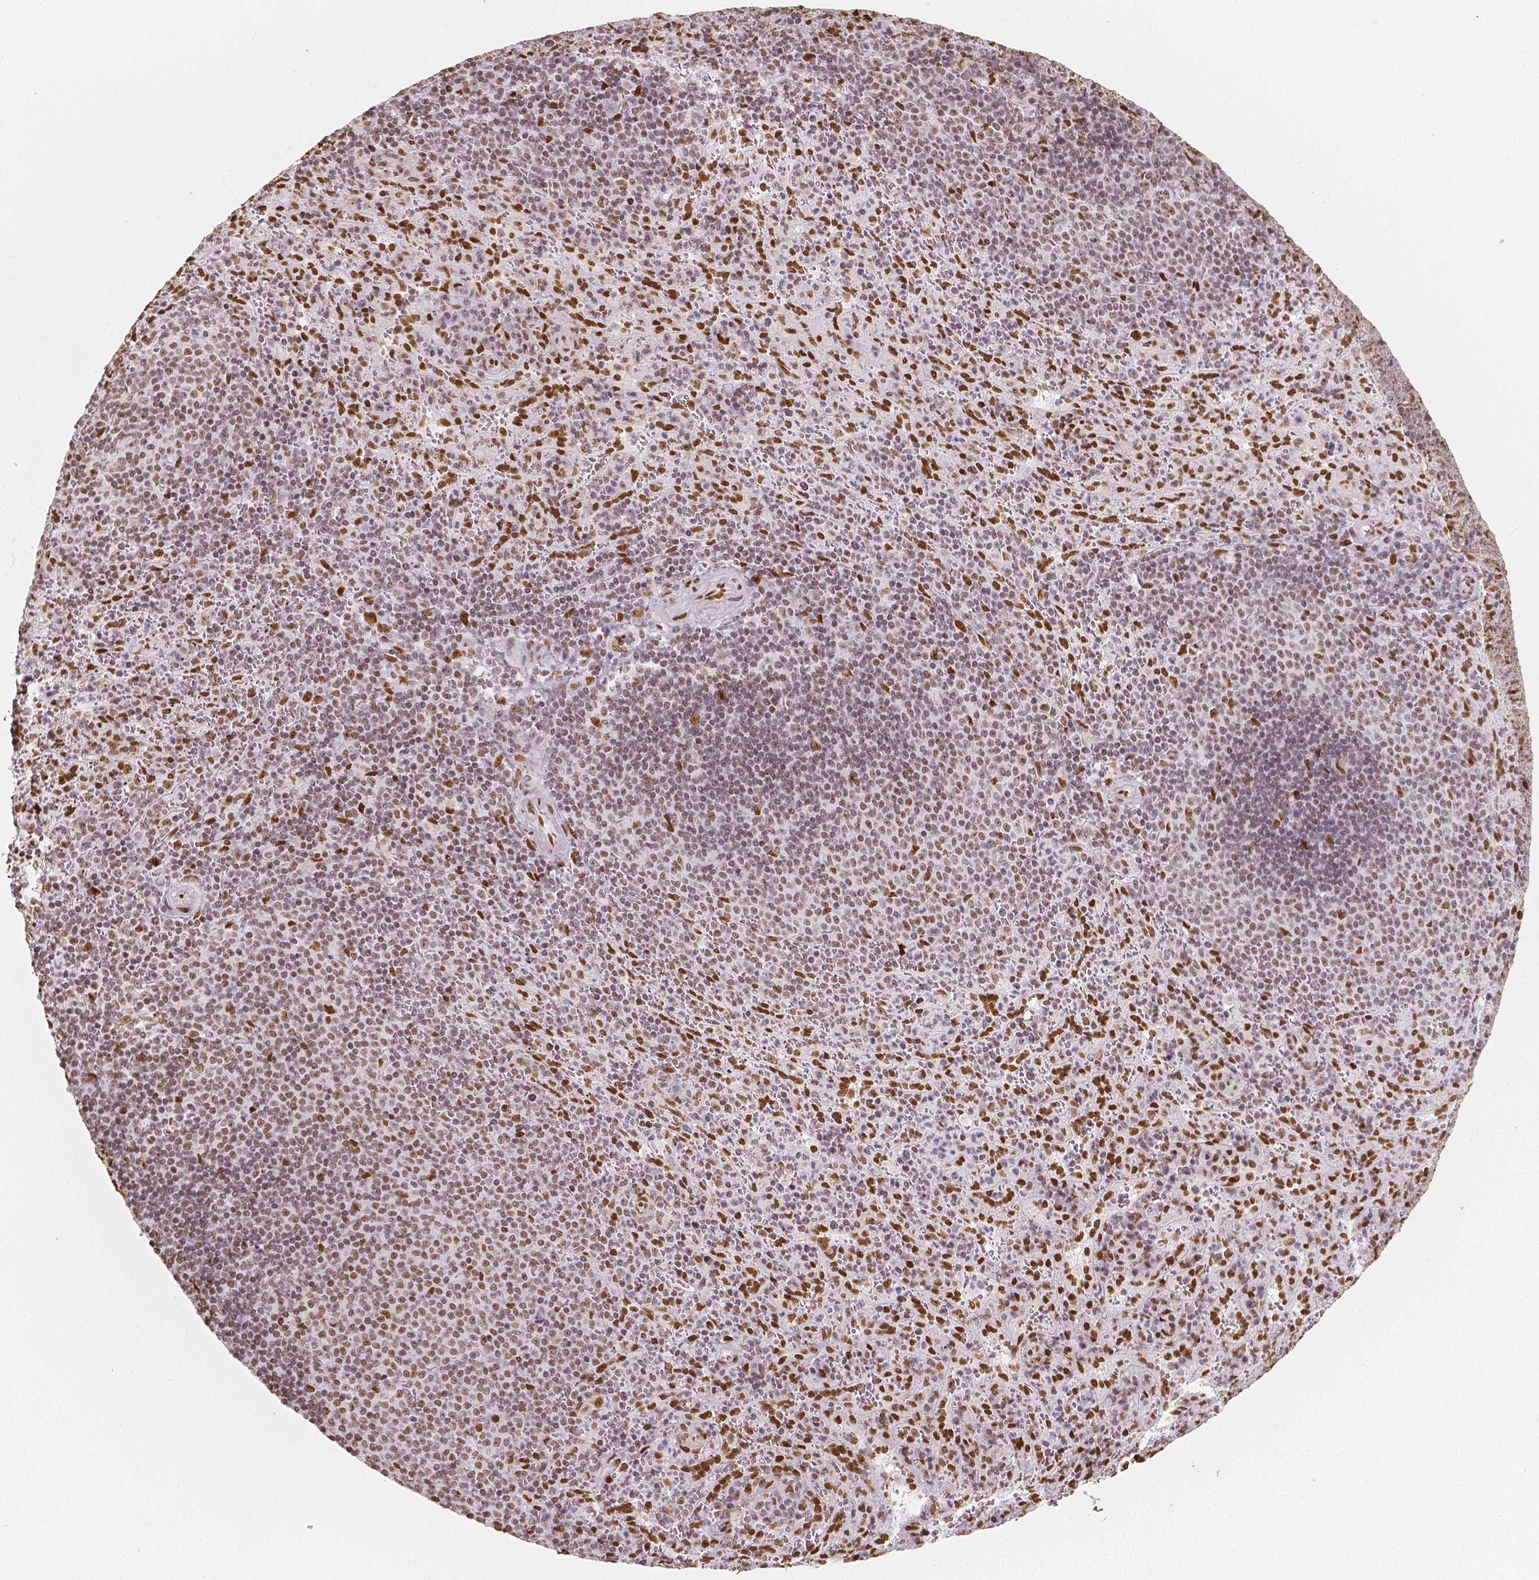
{"staining": {"intensity": "moderate", "quantity": "25%-75%", "location": "nuclear"}, "tissue": "spleen", "cell_type": "Cells in red pulp", "image_type": "normal", "snomed": [{"axis": "morphology", "description": "Normal tissue, NOS"}, {"axis": "topography", "description": "Spleen"}], "caption": "Spleen stained with a brown dye shows moderate nuclear positive expression in approximately 25%-75% of cells in red pulp.", "gene": "NUCKS1", "patient": {"sex": "male", "age": 57}}